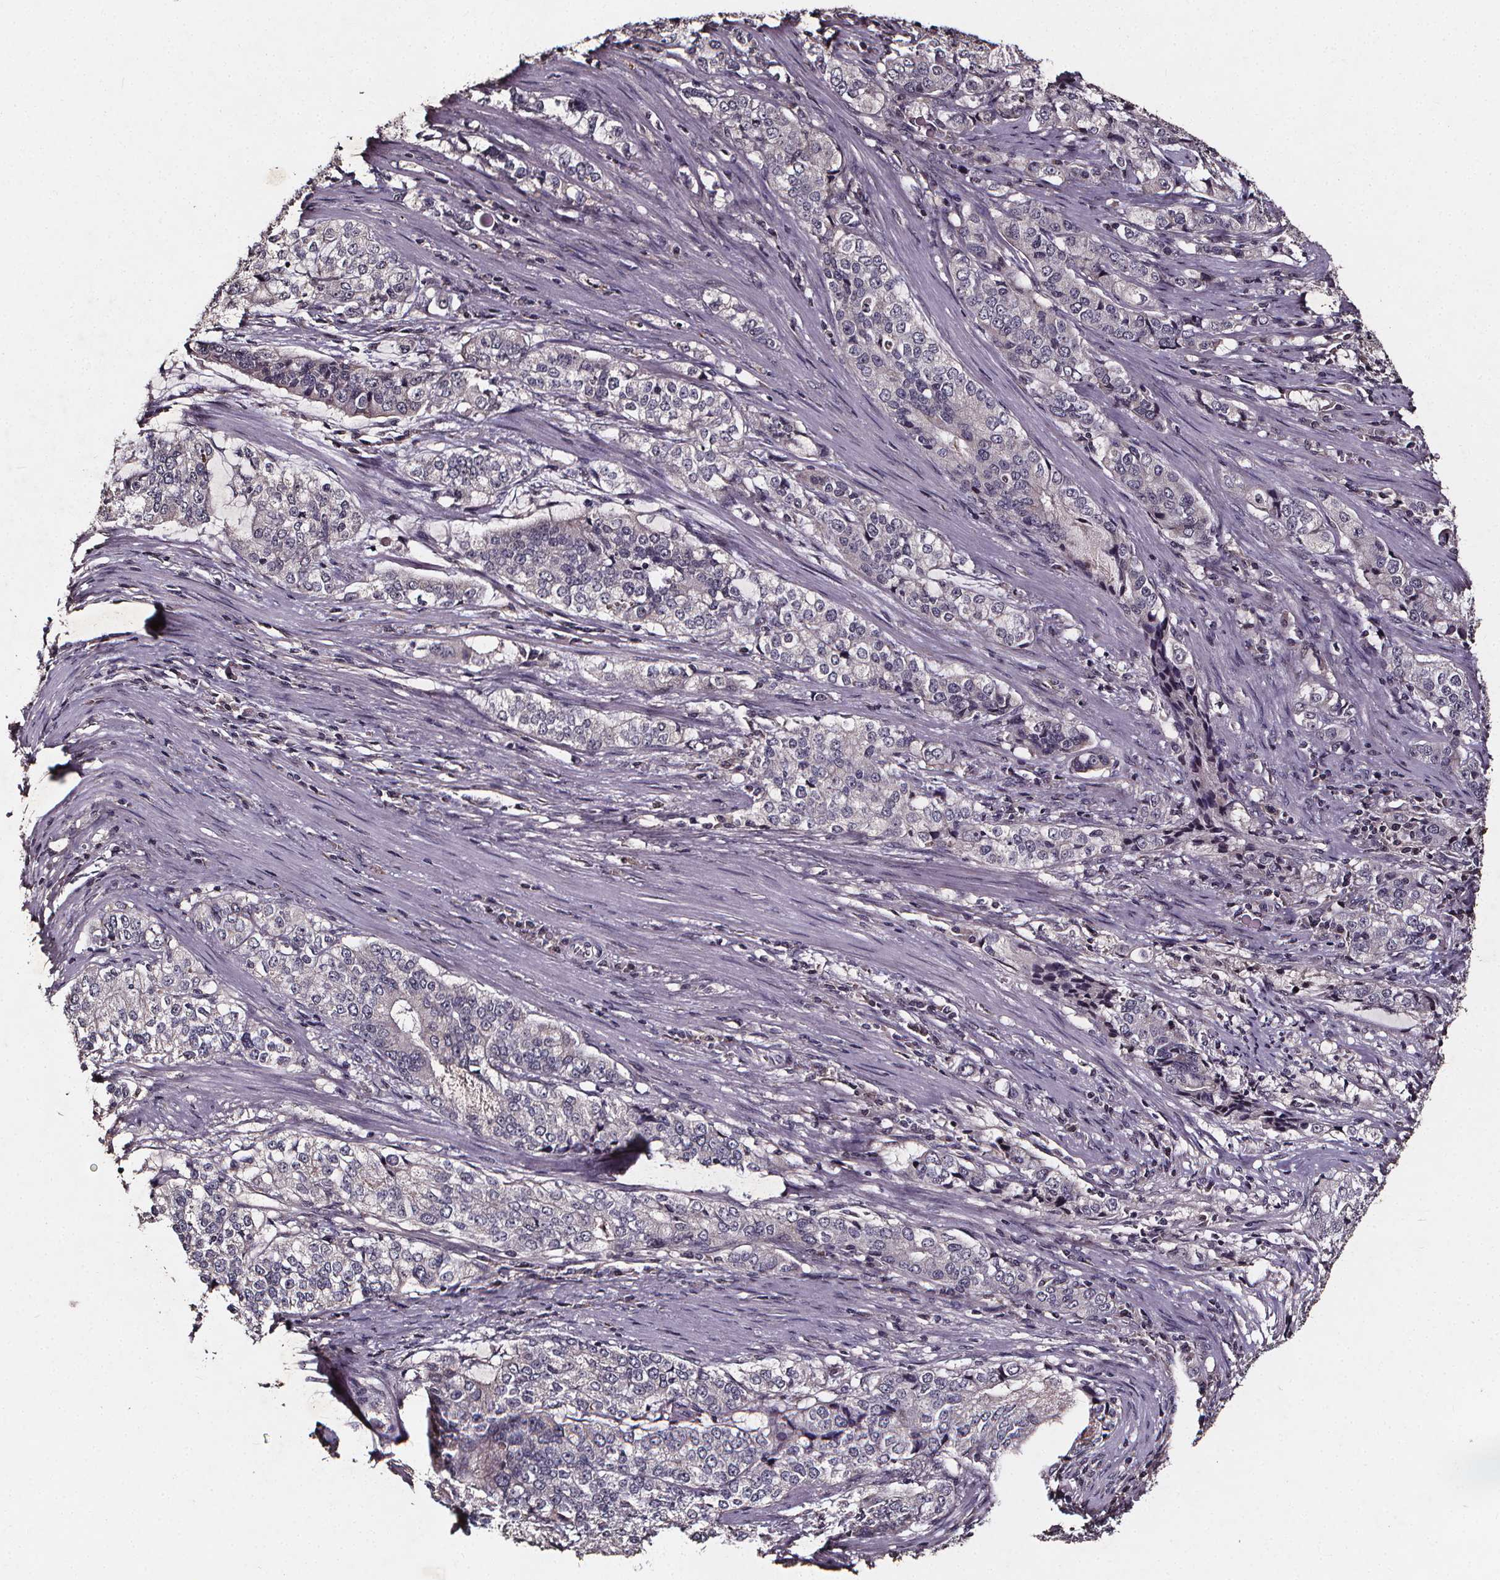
{"staining": {"intensity": "negative", "quantity": "none", "location": "none"}, "tissue": "stomach cancer", "cell_type": "Tumor cells", "image_type": "cancer", "snomed": [{"axis": "morphology", "description": "Adenocarcinoma, NOS"}, {"axis": "topography", "description": "Stomach, lower"}], "caption": "Tumor cells show no significant positivity in stomach cancer (adenocarcinoma).", "gene": "SPAG8", "patient": {"sex": "female", "age": 72}}